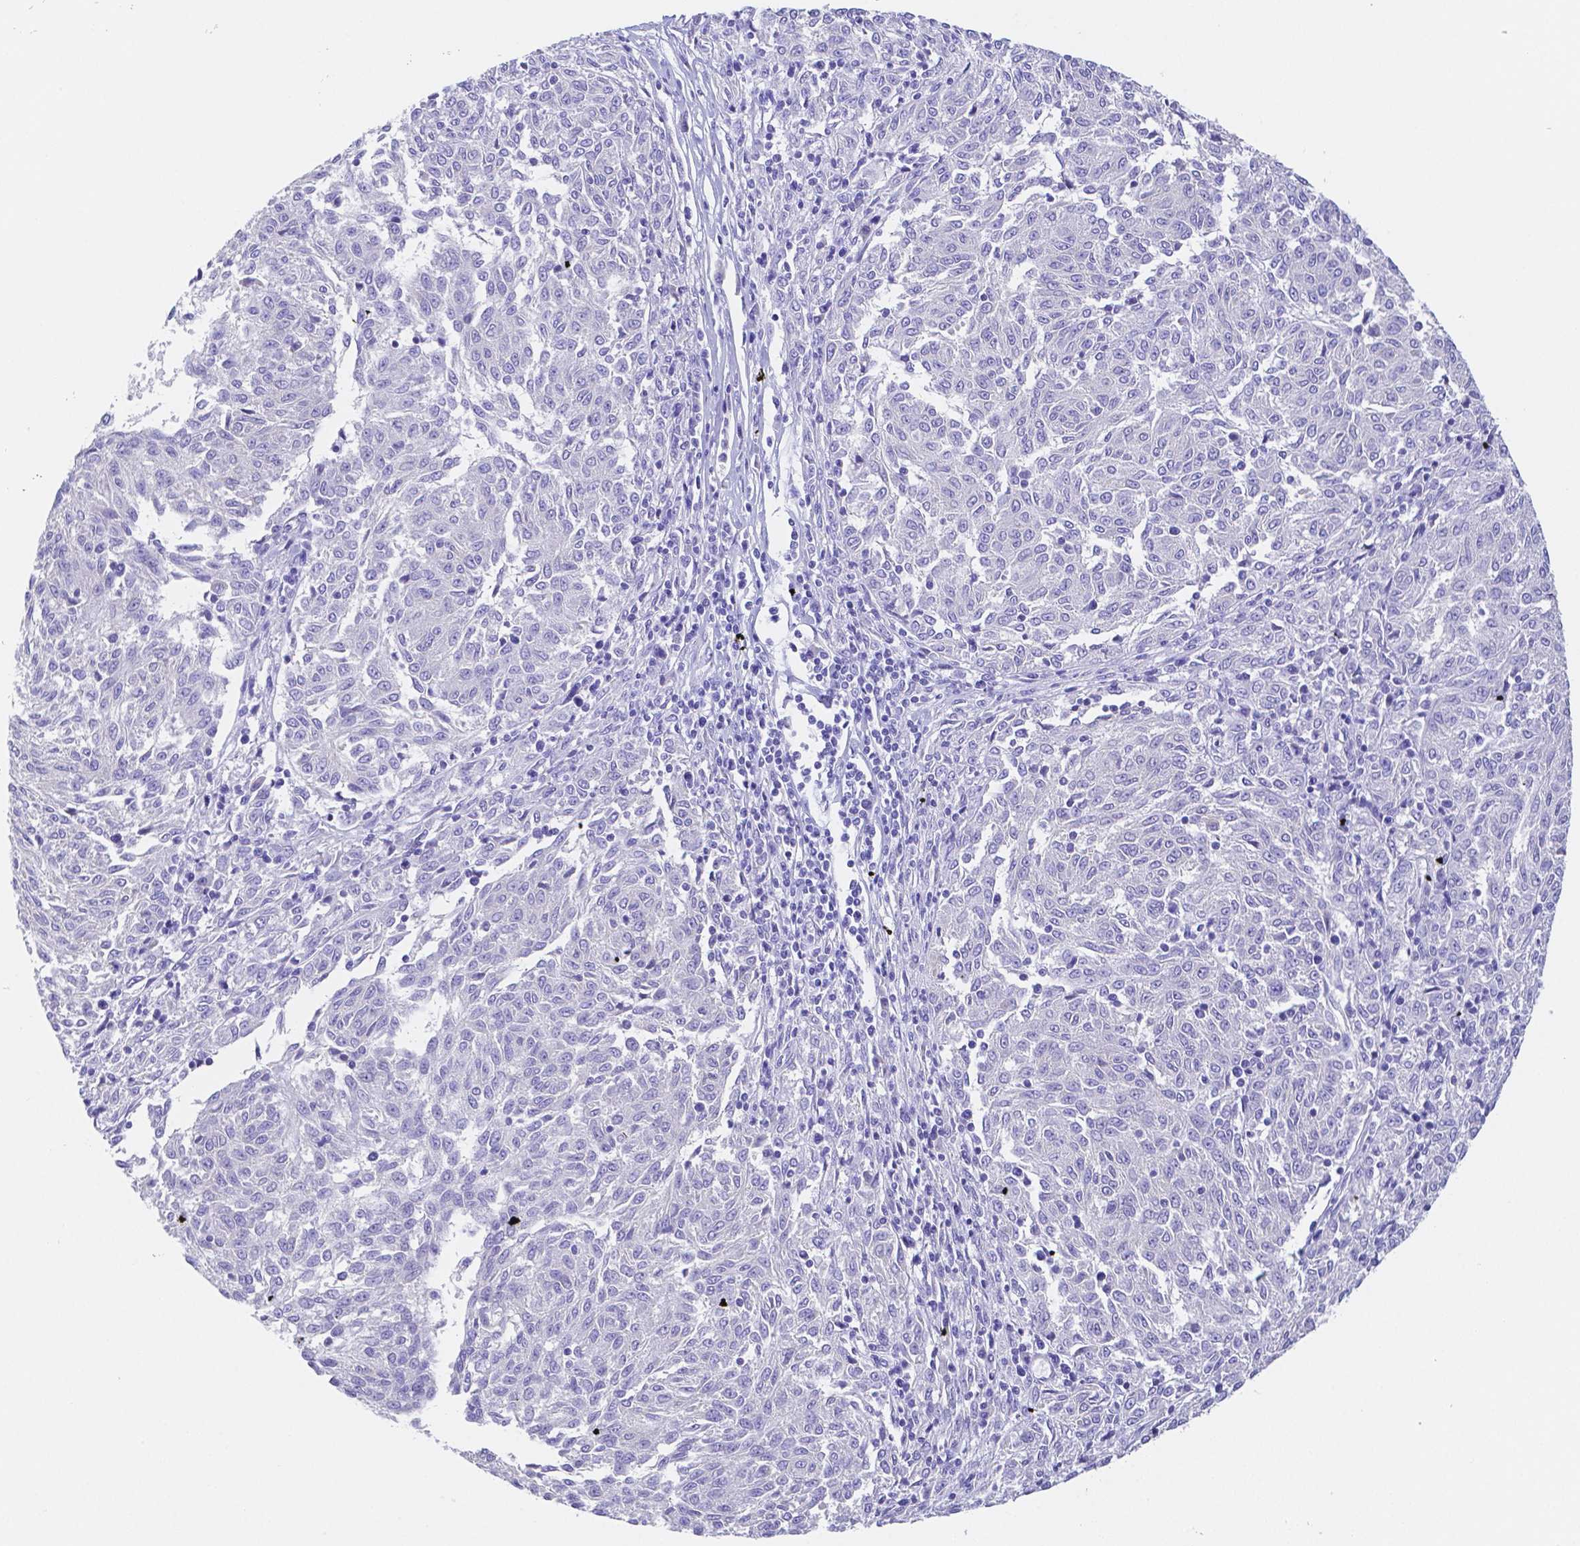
{"staining": {"intensity": "negative", "quantity": "none", "location": "none"}, "tissue": "melanoma", "cell_type": "Tumor cells", "image_type": "cancer", "snomed": [{"axis": "morphology", "description": "Malignant melanoma, NOS"}, {"axis": "topography", "description": "Skin"}], "caption": "A high-resolution micrograph shows immunohistochemistry (IHC) staining of melanoma, which demonstrates no significant expression in tumor cells.", "gene": "ZG16B", "patient": {"sex": "female", "age": 72}}